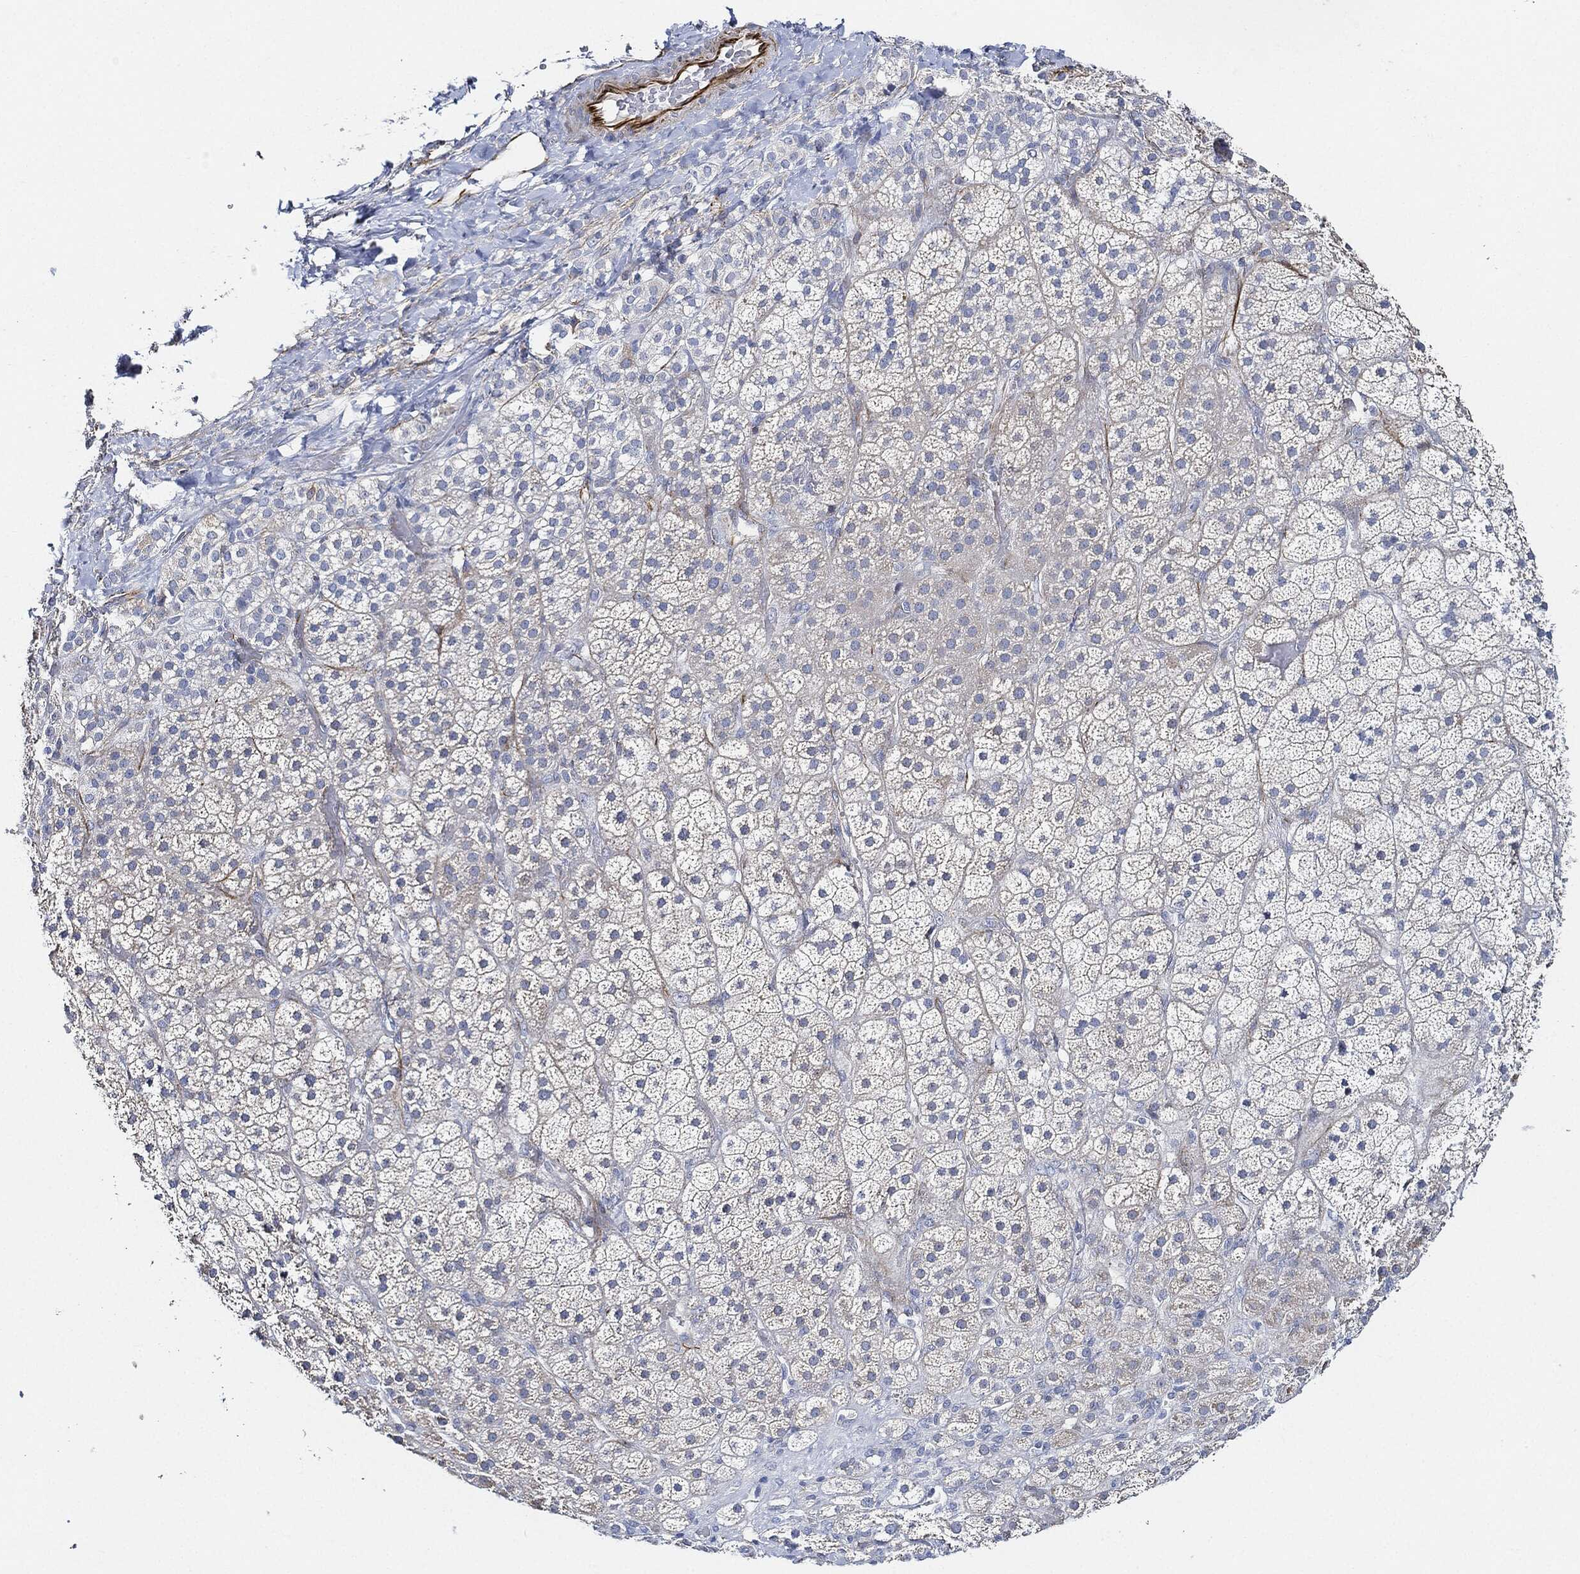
{"staining": {"intensity": "negative", "quantity": "none", "location": "none"}, "tissue": "adrenal gland", "cell_type": "Glandular cells", "image_type": "normal", "snomed": [{"axis": "morphology", "description": "Normal tissue, NOS"}, {"axis": "topography", "description": "Adrenal gland"}], "caption": "IHC of benign adrenal gland reveals no expression in glandular cells.", "gene": "THSD1", "patient": {"sex": "male", "age": 57}}